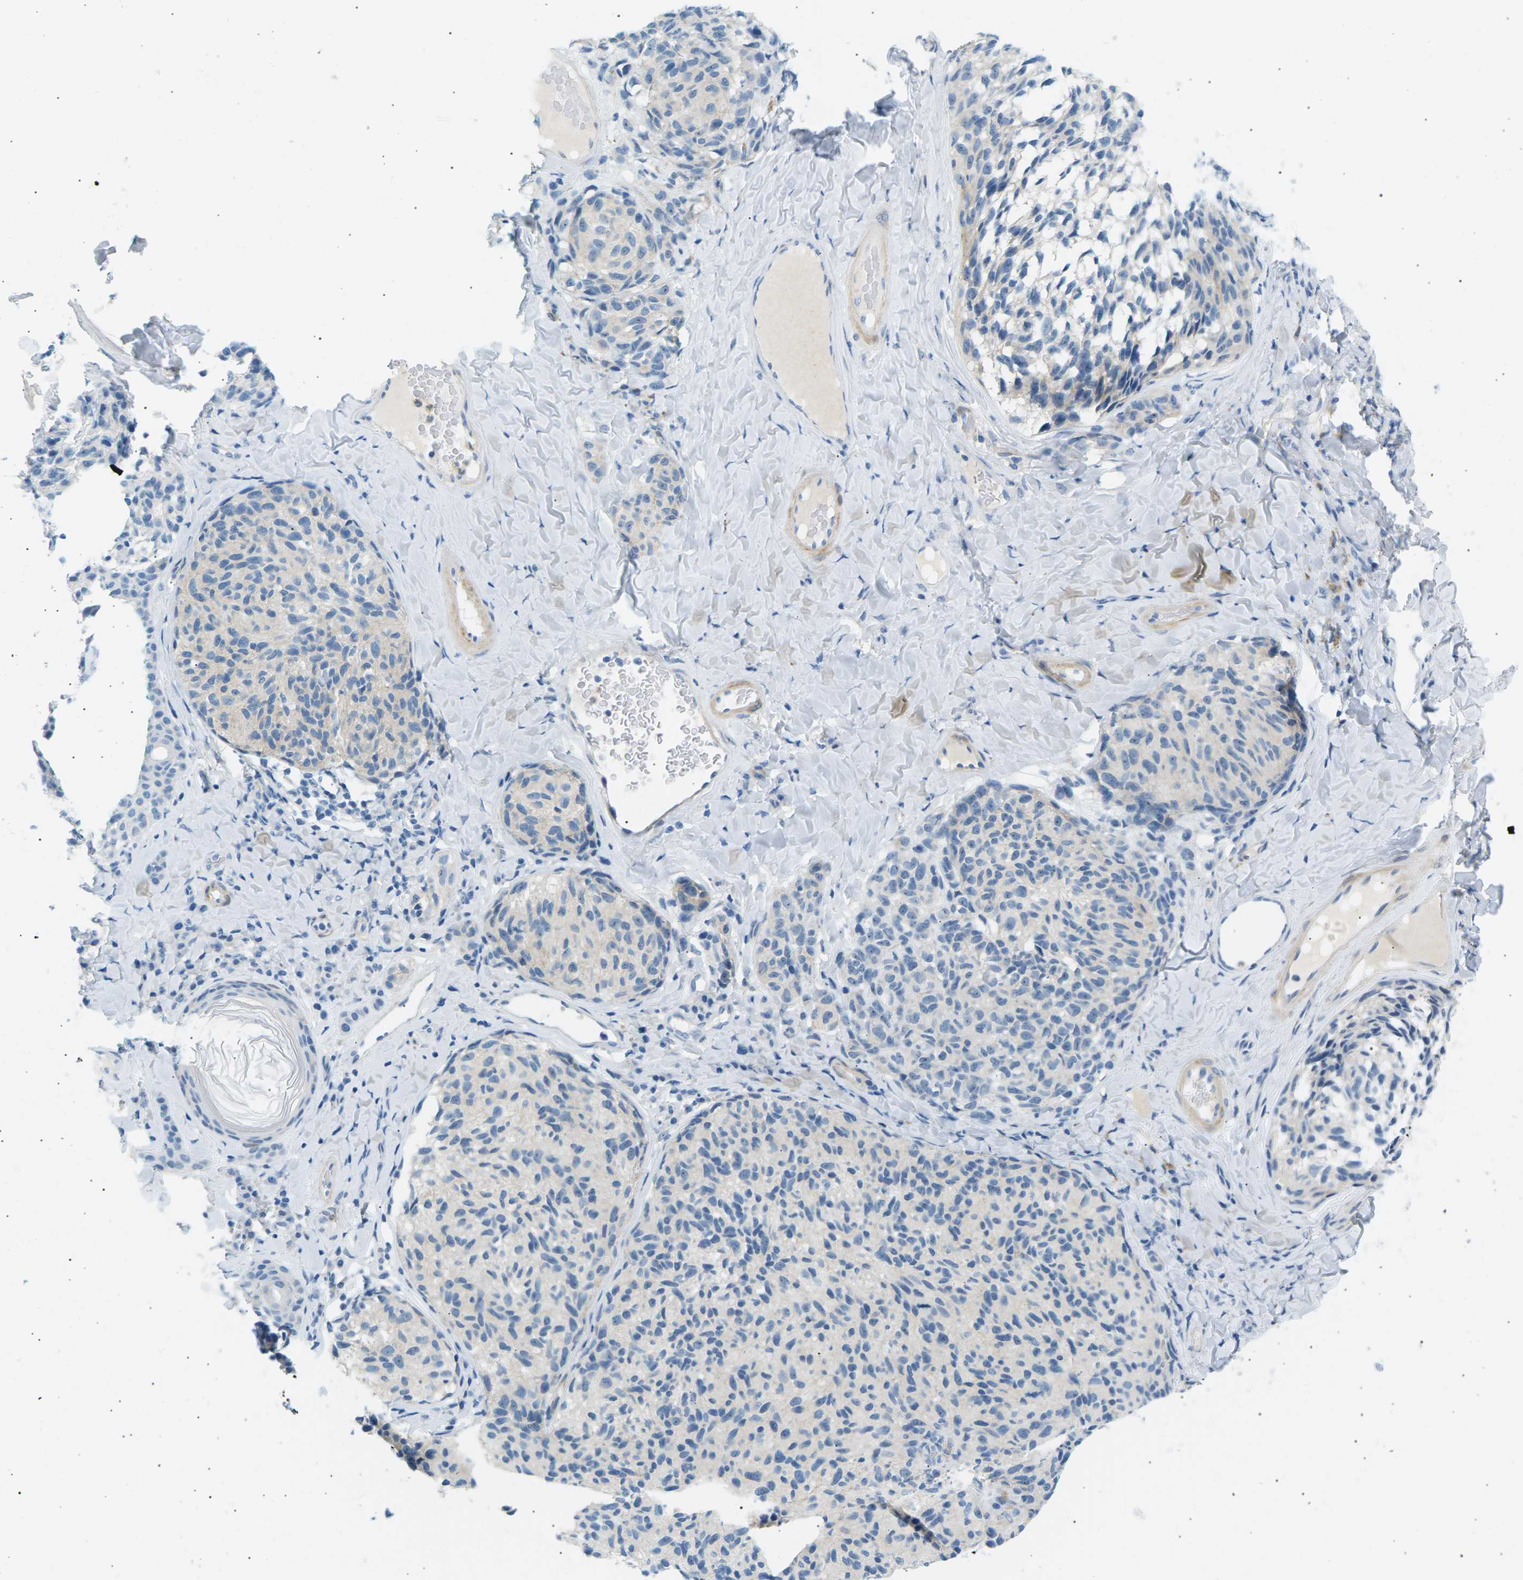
{"staining": {"intensity": "negative", "quantity": "none", "location": "none"}, "tissue": "melanoma", "cell_type": "Tumor cells", "image_type": "cancer", "snomed": [{"axis": "morphology", "description": "Malignant melanoma, NOS"}, {"axis": "topography", "description": "Skin"}], "caption": "IHC of human melanoma displays no expression in tumor cells. Brightfield microscopy of immunohistochemistry stained with DAB (brown) and hematoxylin (blue), captured at high magnification.", "gene": "SEPTIN5", "patient": {"sex": "female", "age": 73}}